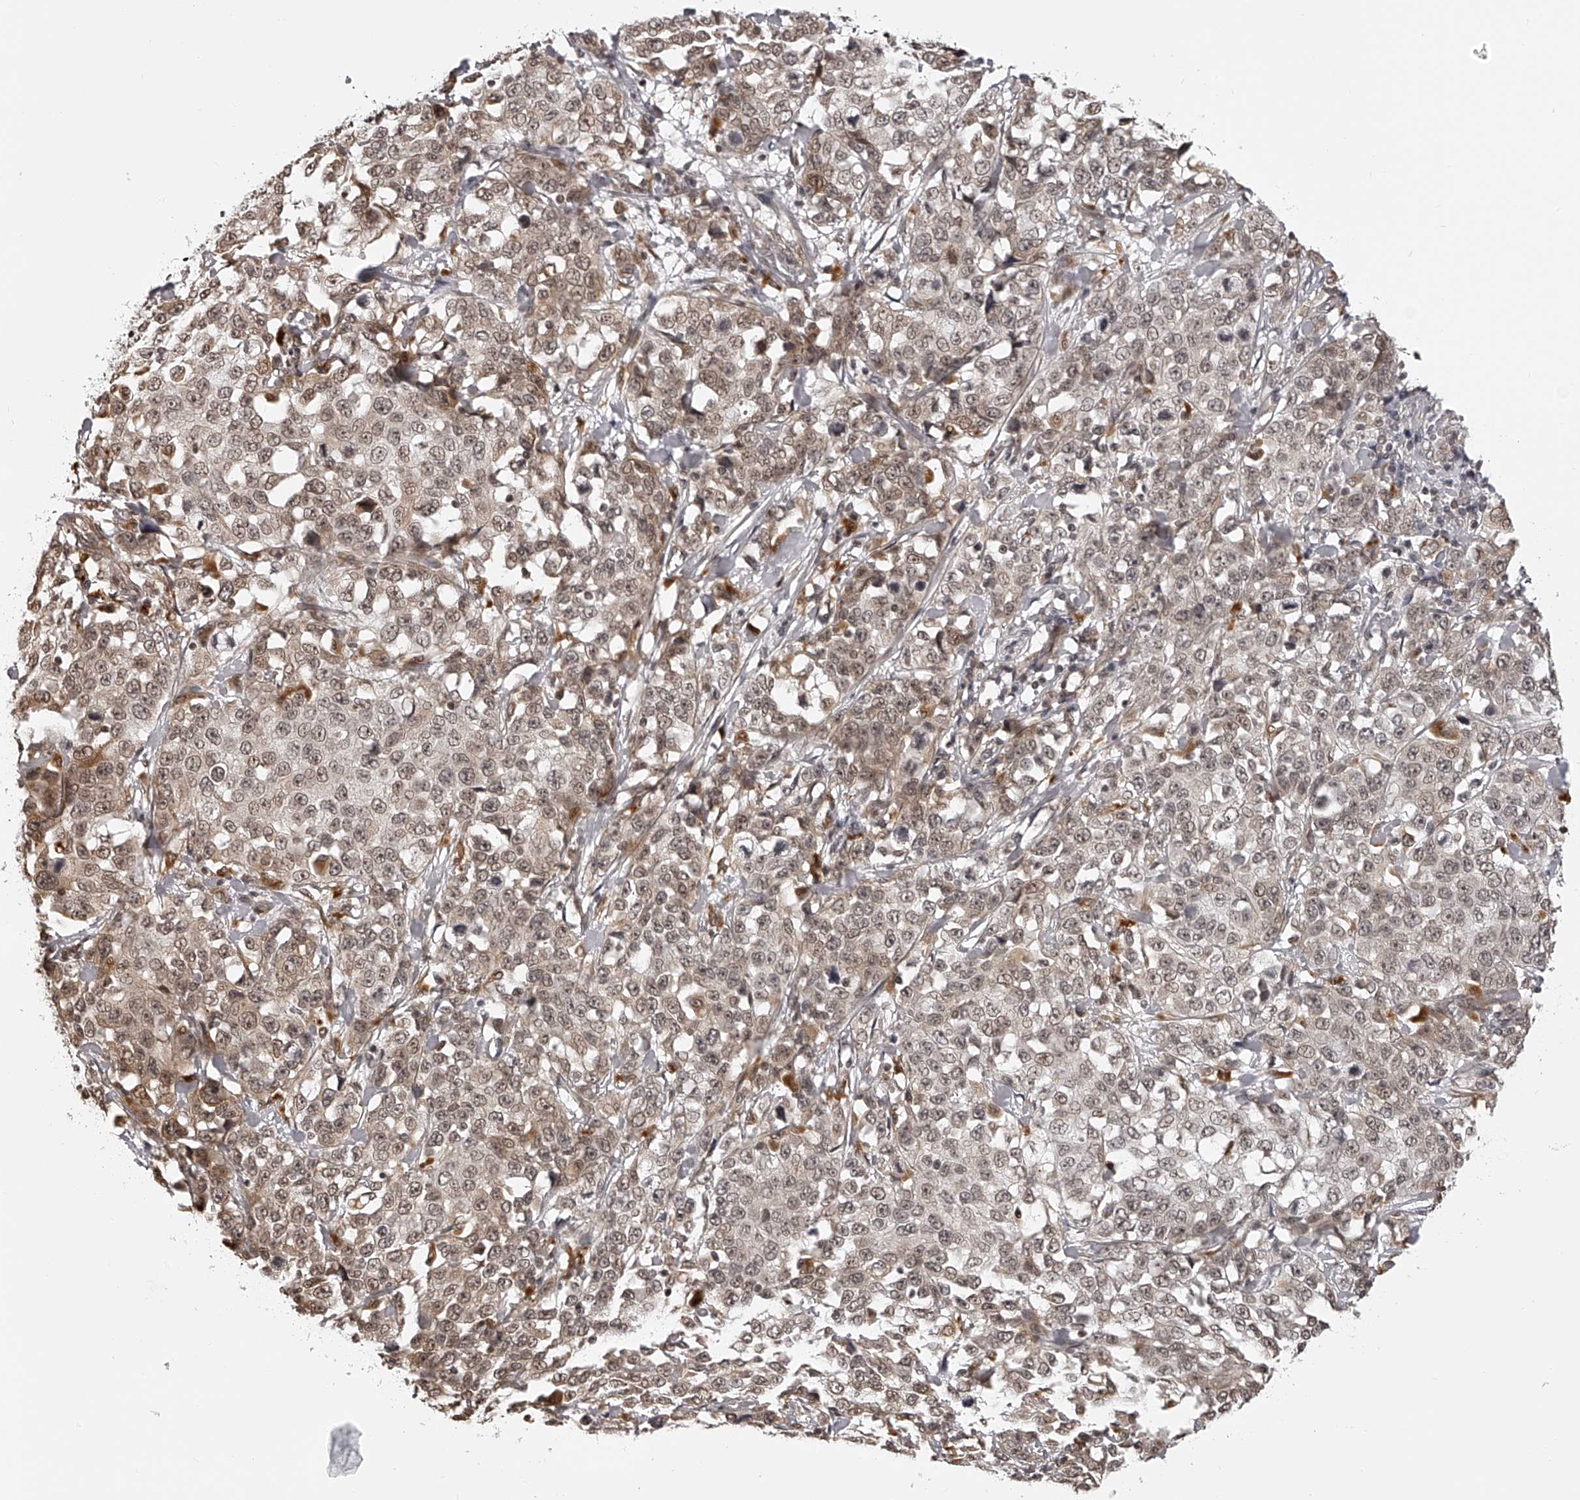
{"staining": {"intensity": "moderate", "quantity": ">75%", "location": "cytoplasmic/membranous,nuclear"}, "tissue": "stomach cancer", "cell_type": "Tumor cells", "image_type": "cancer", "snomed": [{"axis": "morphology", "description": "Normal tissue, NOS"}, {"axis": "morphology", "description": "Adenocarcinoma, NOS"}, {"axis": "topography", "description": "Stomach"}], "caption": "The immunohistochemical stain highlights moderate cytoplasmic/membranous and nuclear staining in tumor cells of stomach cancer (adenocarcinoma) tissue. The protein of interest is shown in brown color, while the nuclei are stained blue.", "gene": "ODF2L", "patient": {"sex": "male", "age": 48}}